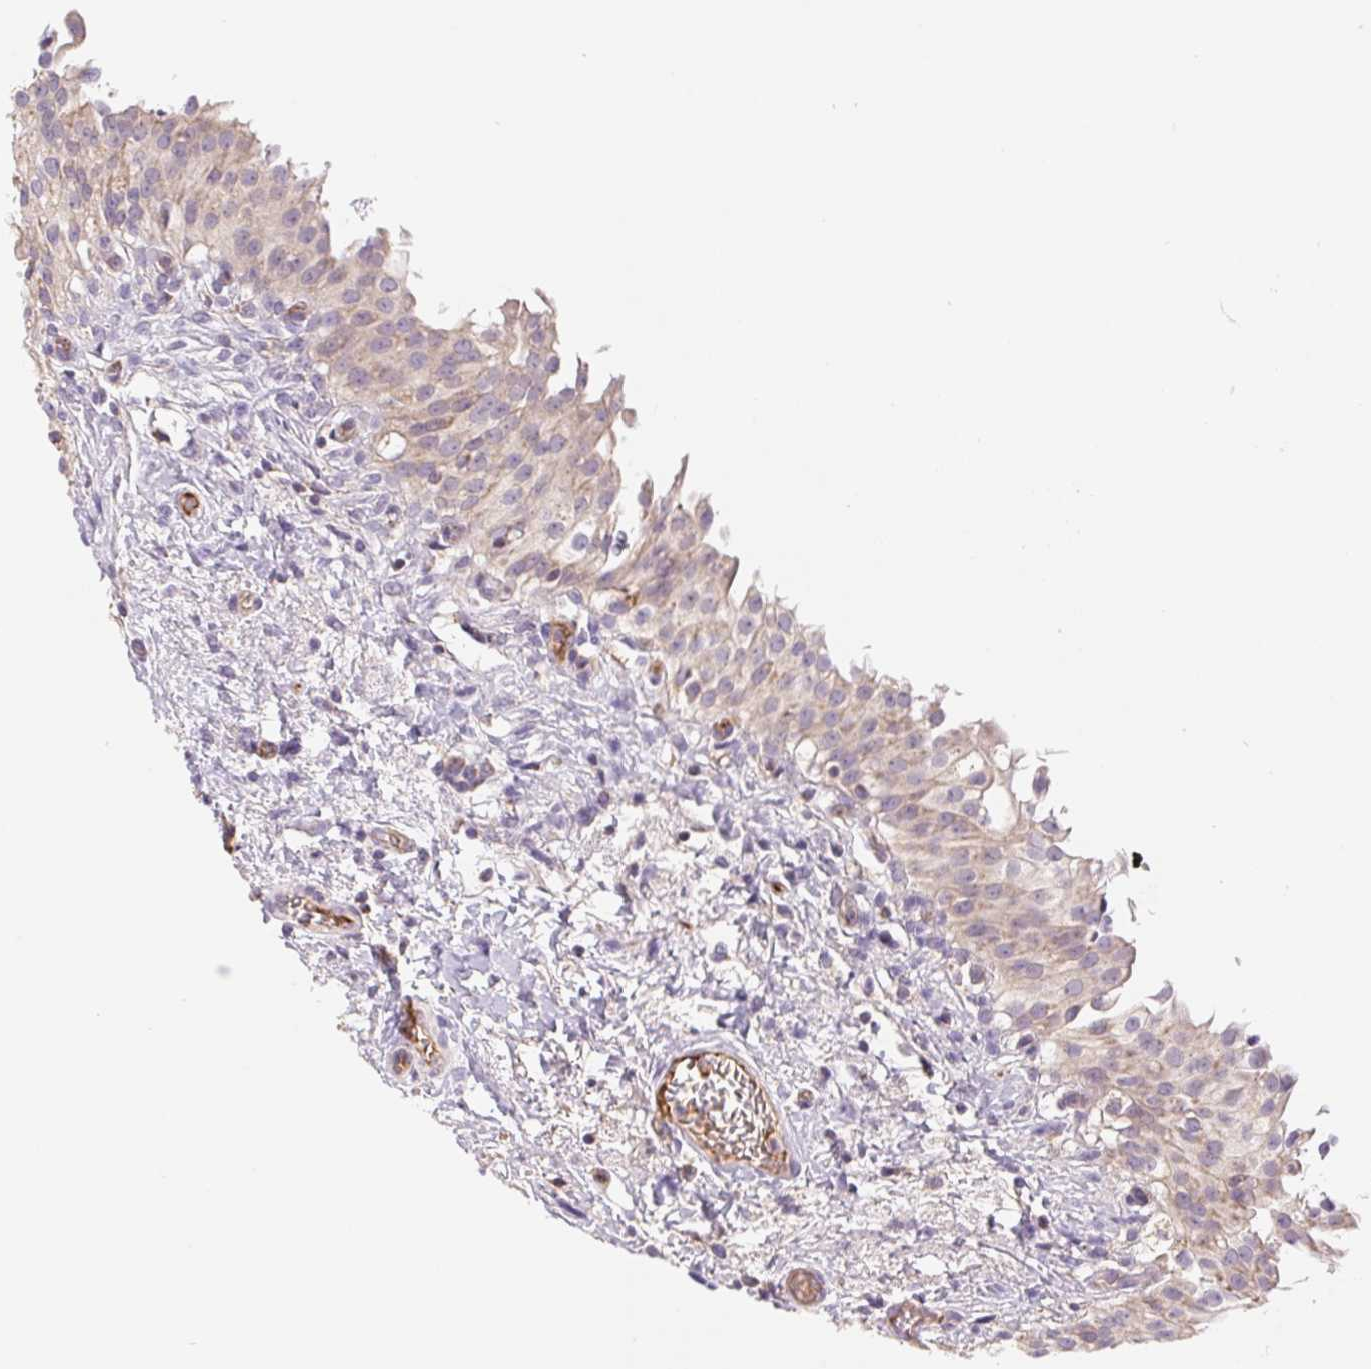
{"staining": {"intensity": "moderate", "quantity": "<25%", "location": "cytoplasmic/membranous"}, "tissue": "urinary bladder", "cell_type": "Urothelial cells", "image_type": "normal", "snomed": [{"axis": "morphology", "description": "Normal tissue, NOS"}, {"axis": "topography", "description": "Urinary bladder"}, {"axis": "topography", "description": "Peripheral nerve tissue"}], "caption": "An IHC image of unremarkable tissue is shown. Protein staining in brown highlights moderate cytoplasmic/membranous positivity in urinary bladder within urothelial cells.", "gene": "EMC6", "patient": {"sex": "female", "age": 60}}